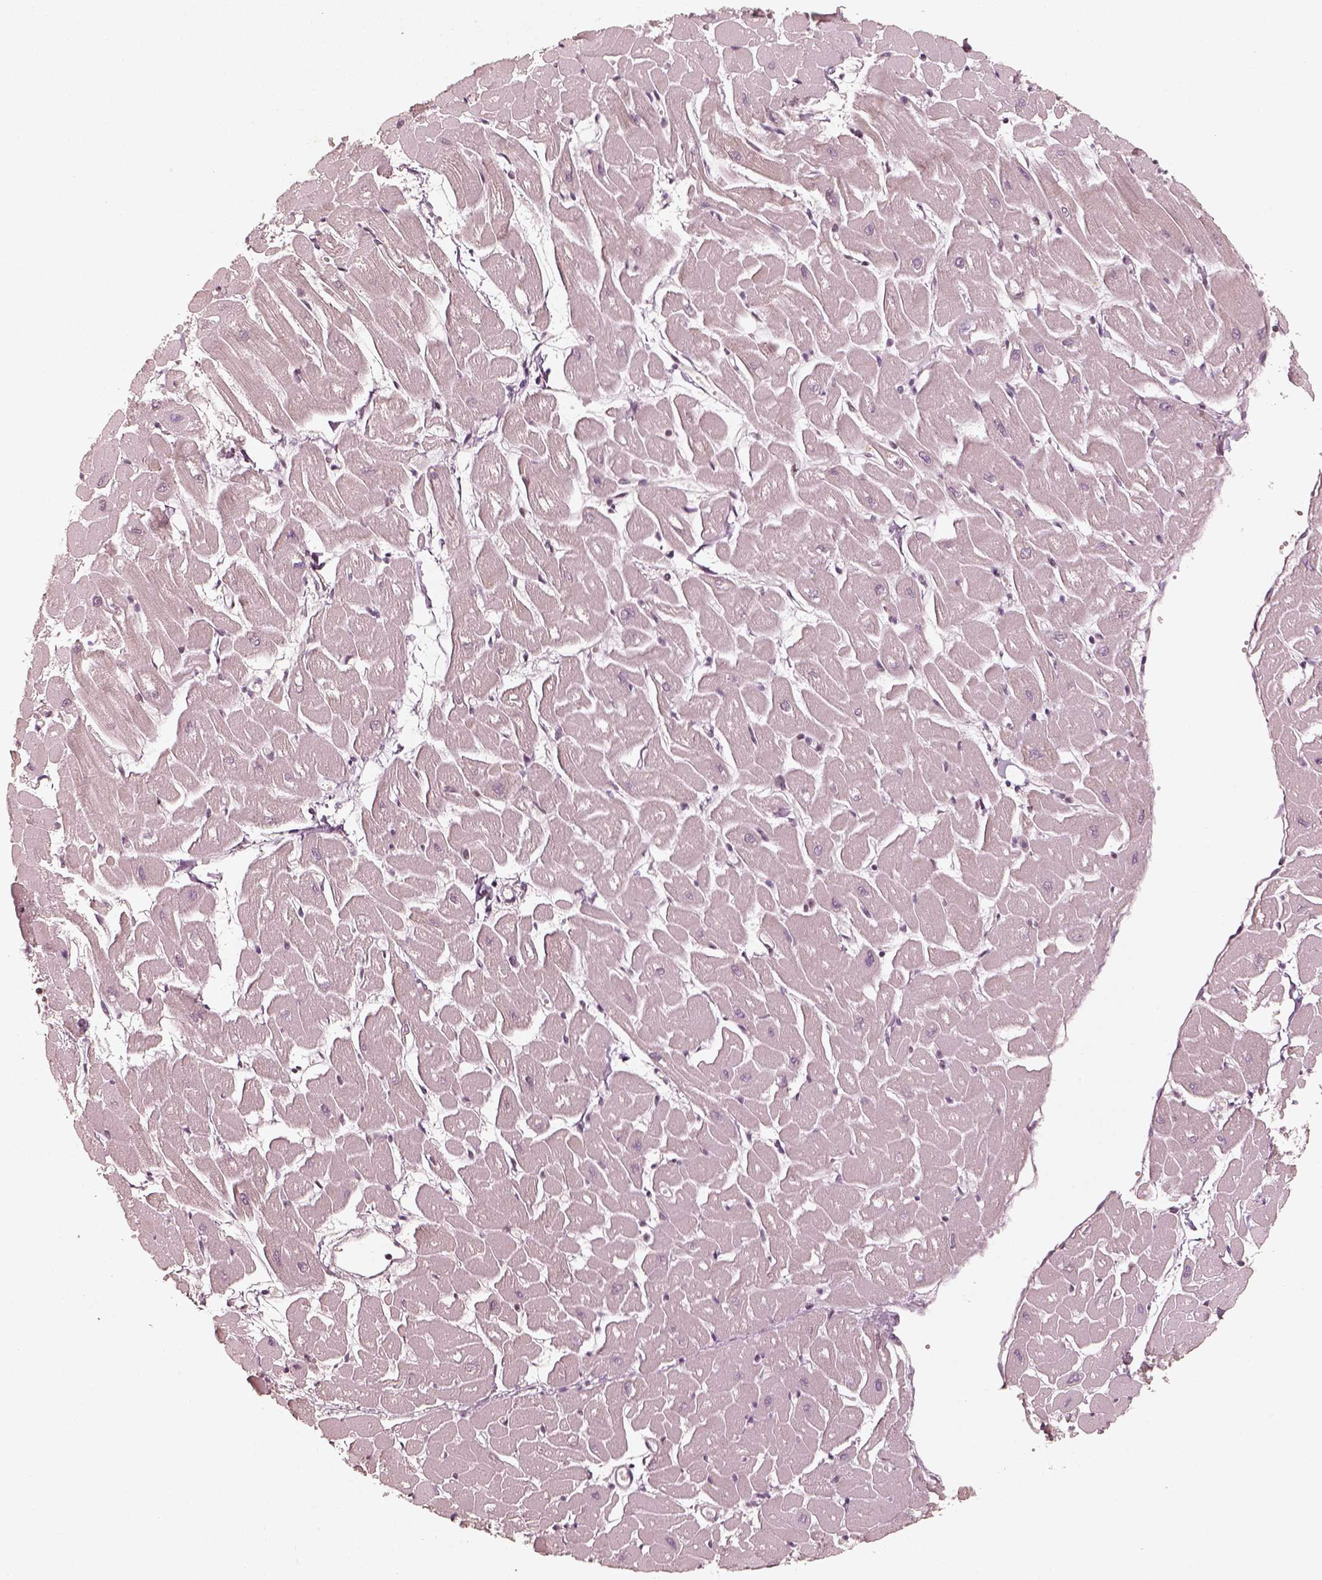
{"staining": {"intensity": "moderate", "quantity": "25%-75%", "location": "nuclear"}, "tissue": "heart muscle", "cell_type": "Cardiomyocytes", "image_type": "normal", "snomed": [{"axis": "morphology", "description": "Normal tissue, NOS"}, {"axis": "topography", "description": "Heart"}], "caption": "IHC of normal heart muscle demonstrates medium levels of moderate nuclear expression in about 25%-75% of cardiomyocytes.", "gene": "GMEB2", "patient": {"sex": "male", "age": 57}}